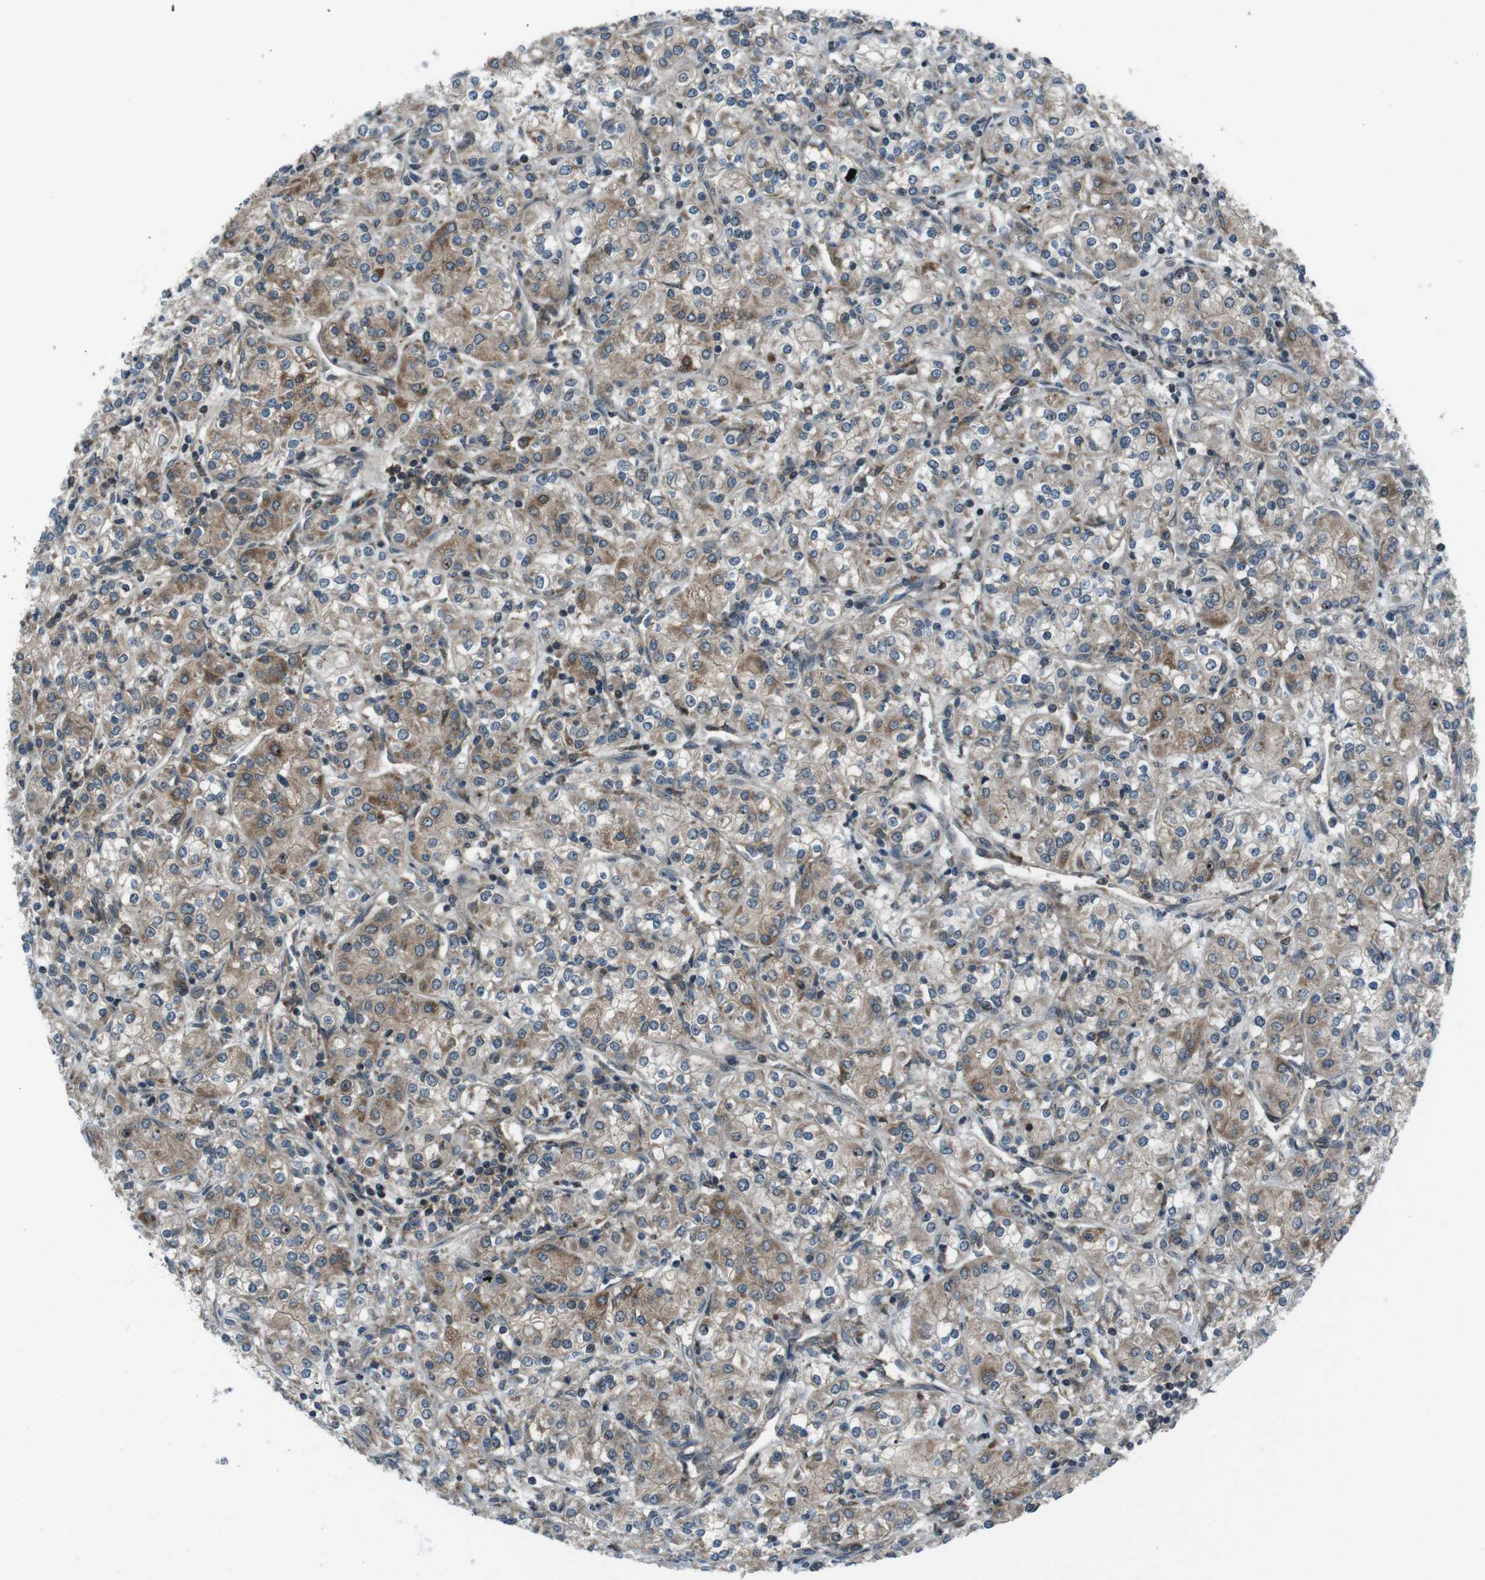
{"staining": {"intensity": "weak", "quantity": "25%-75%", "location": "cytoplasmic/membranous"}, "tissue": "renal cancer", "cell_type": "Tumor cells", "image_type": "cancer", "snomed": [{"axis": "morphology", "description": "Adenocarcinoma, NOS"}, {"axis": "topography", "description": "Kidney"}], "caption": "Immunohistochemical staining of renal adenocarcinoma displays weak cytoplasmic/membranous protein staining in approximately 25%-75% of tumor cells.", "gene": "SLC27A4", "patient": {"sex": "male", "age": 77}}